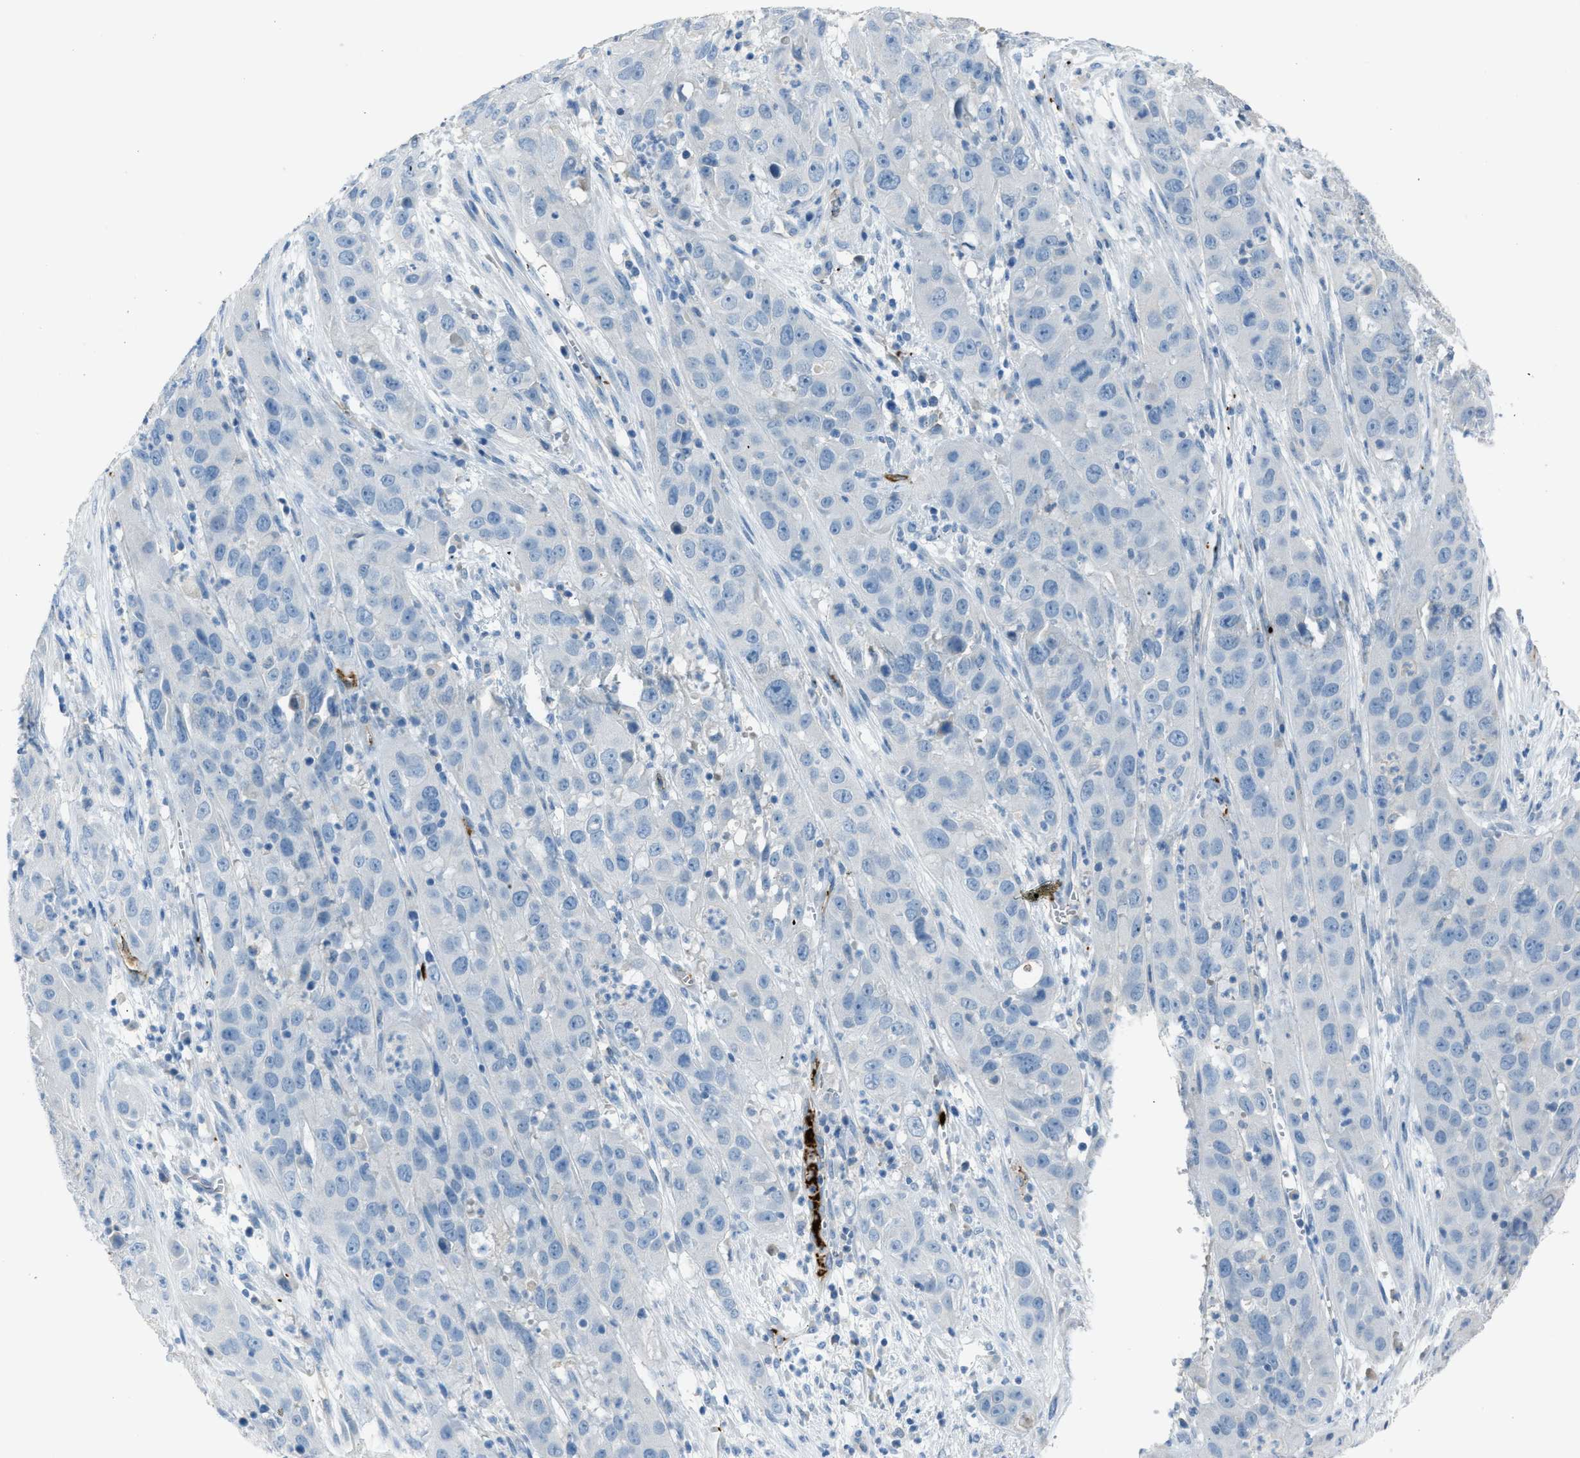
{"staining": {"intensity": "negative", "quantity": "none", "location": "none"}, "tissue": "cervical cancer", "cell_type": "Tumor cells", "image_type": "cancer", "snomed": [{"axis": "morphology", "description": "Squamous cell carcinoma, NOS"}, {"axis": "topography", "description": "Cervix"}], "caption": "An image of cervical squamous cell carcinoma stained for a protein shows no brown staining in tumor cells.", "gene": "SLC22A15", "patient": {"sex": "female", "age": 32}}